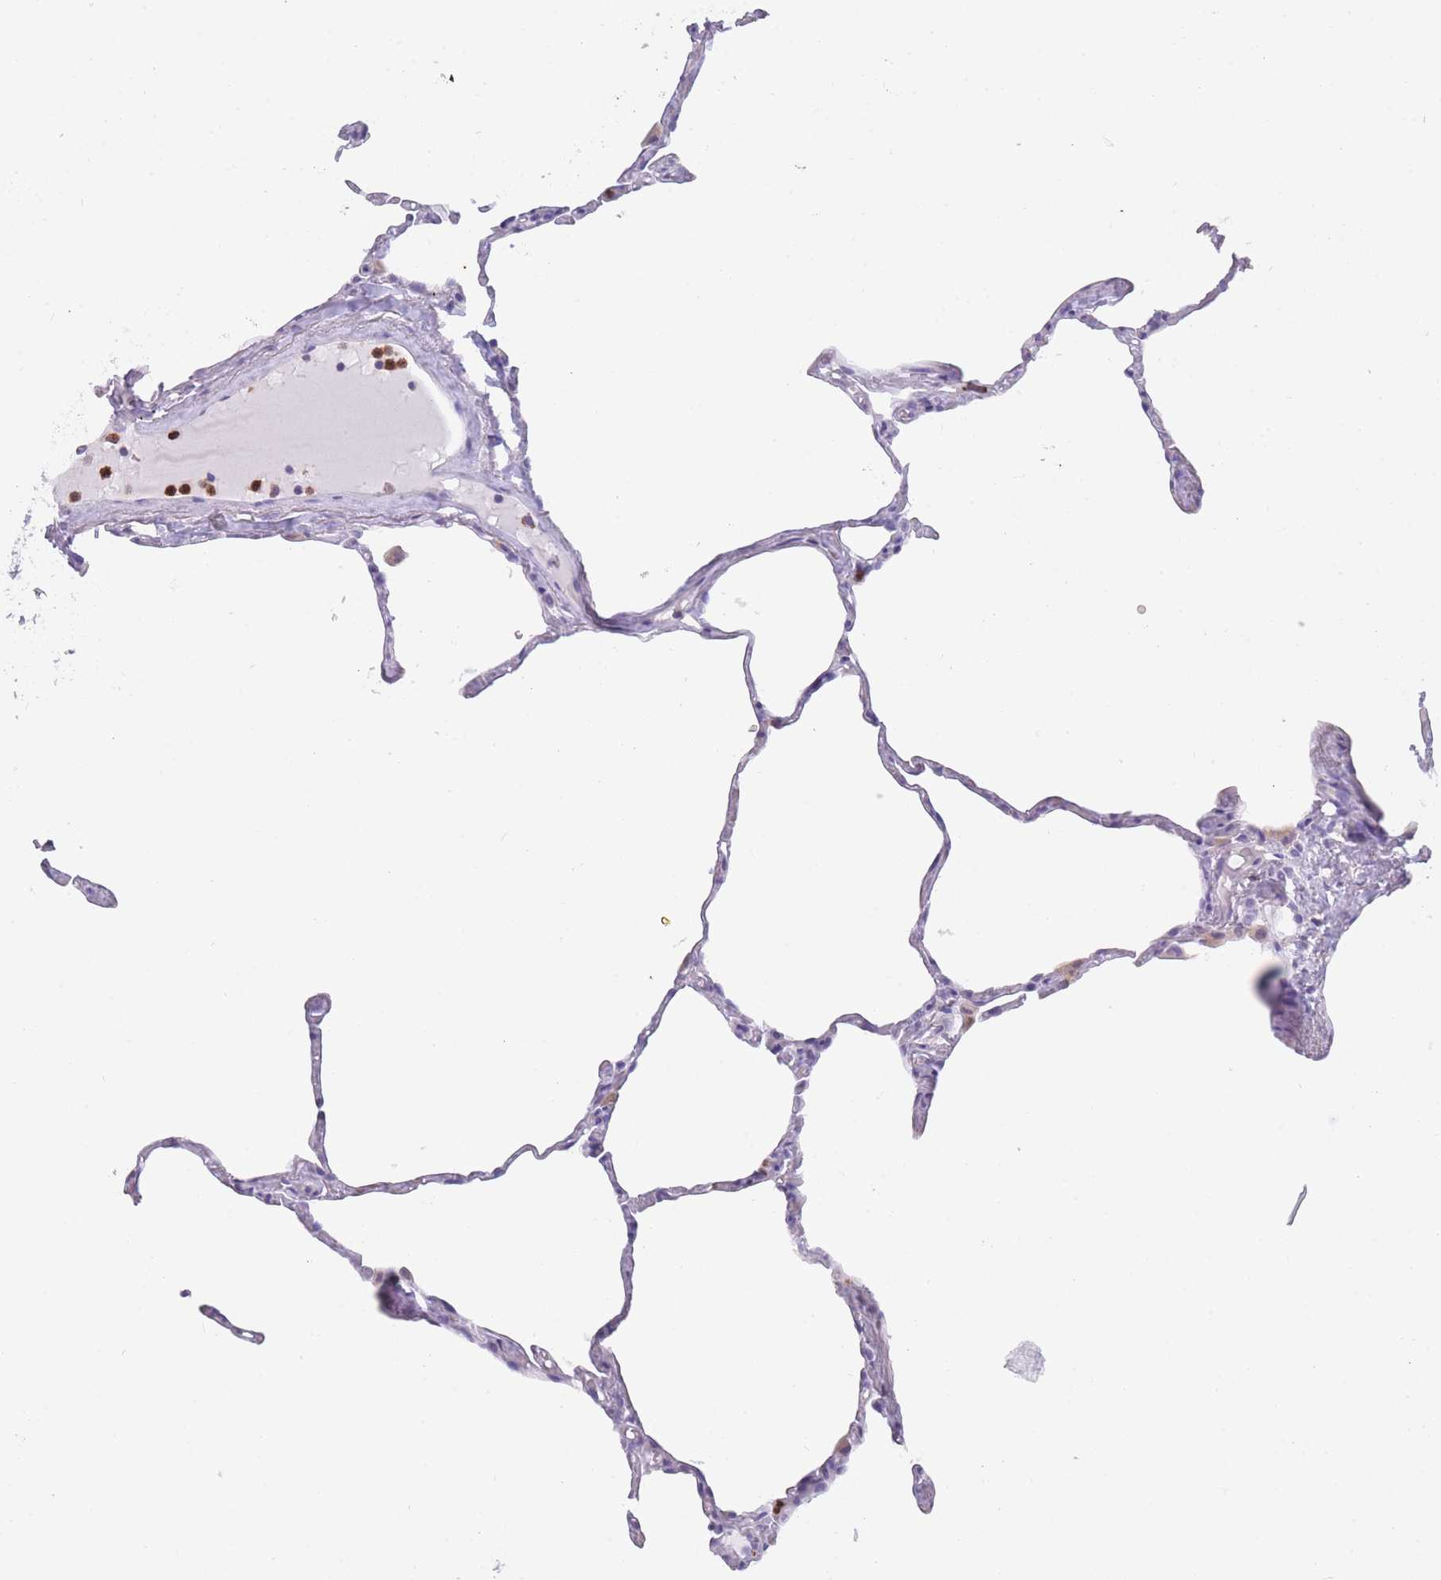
{"staining": {"intensity": "negative", "quantity": "none", "location": "none"}, "tissue": "lung", "cell_type": "Alveolar cells", "image_type": "normal", "snomed": [{"axis": "morphology", "description": "Normal tissue, NOS"}, {"axis": "topography", "description": "Lung"}], "caption": "This is an immunohistochemistry (IHC) histopathology image of benign lung. There is no staining in alveolar cells.", "gene": "CR1L", "patient": {"sex": "male", "age": 65}}